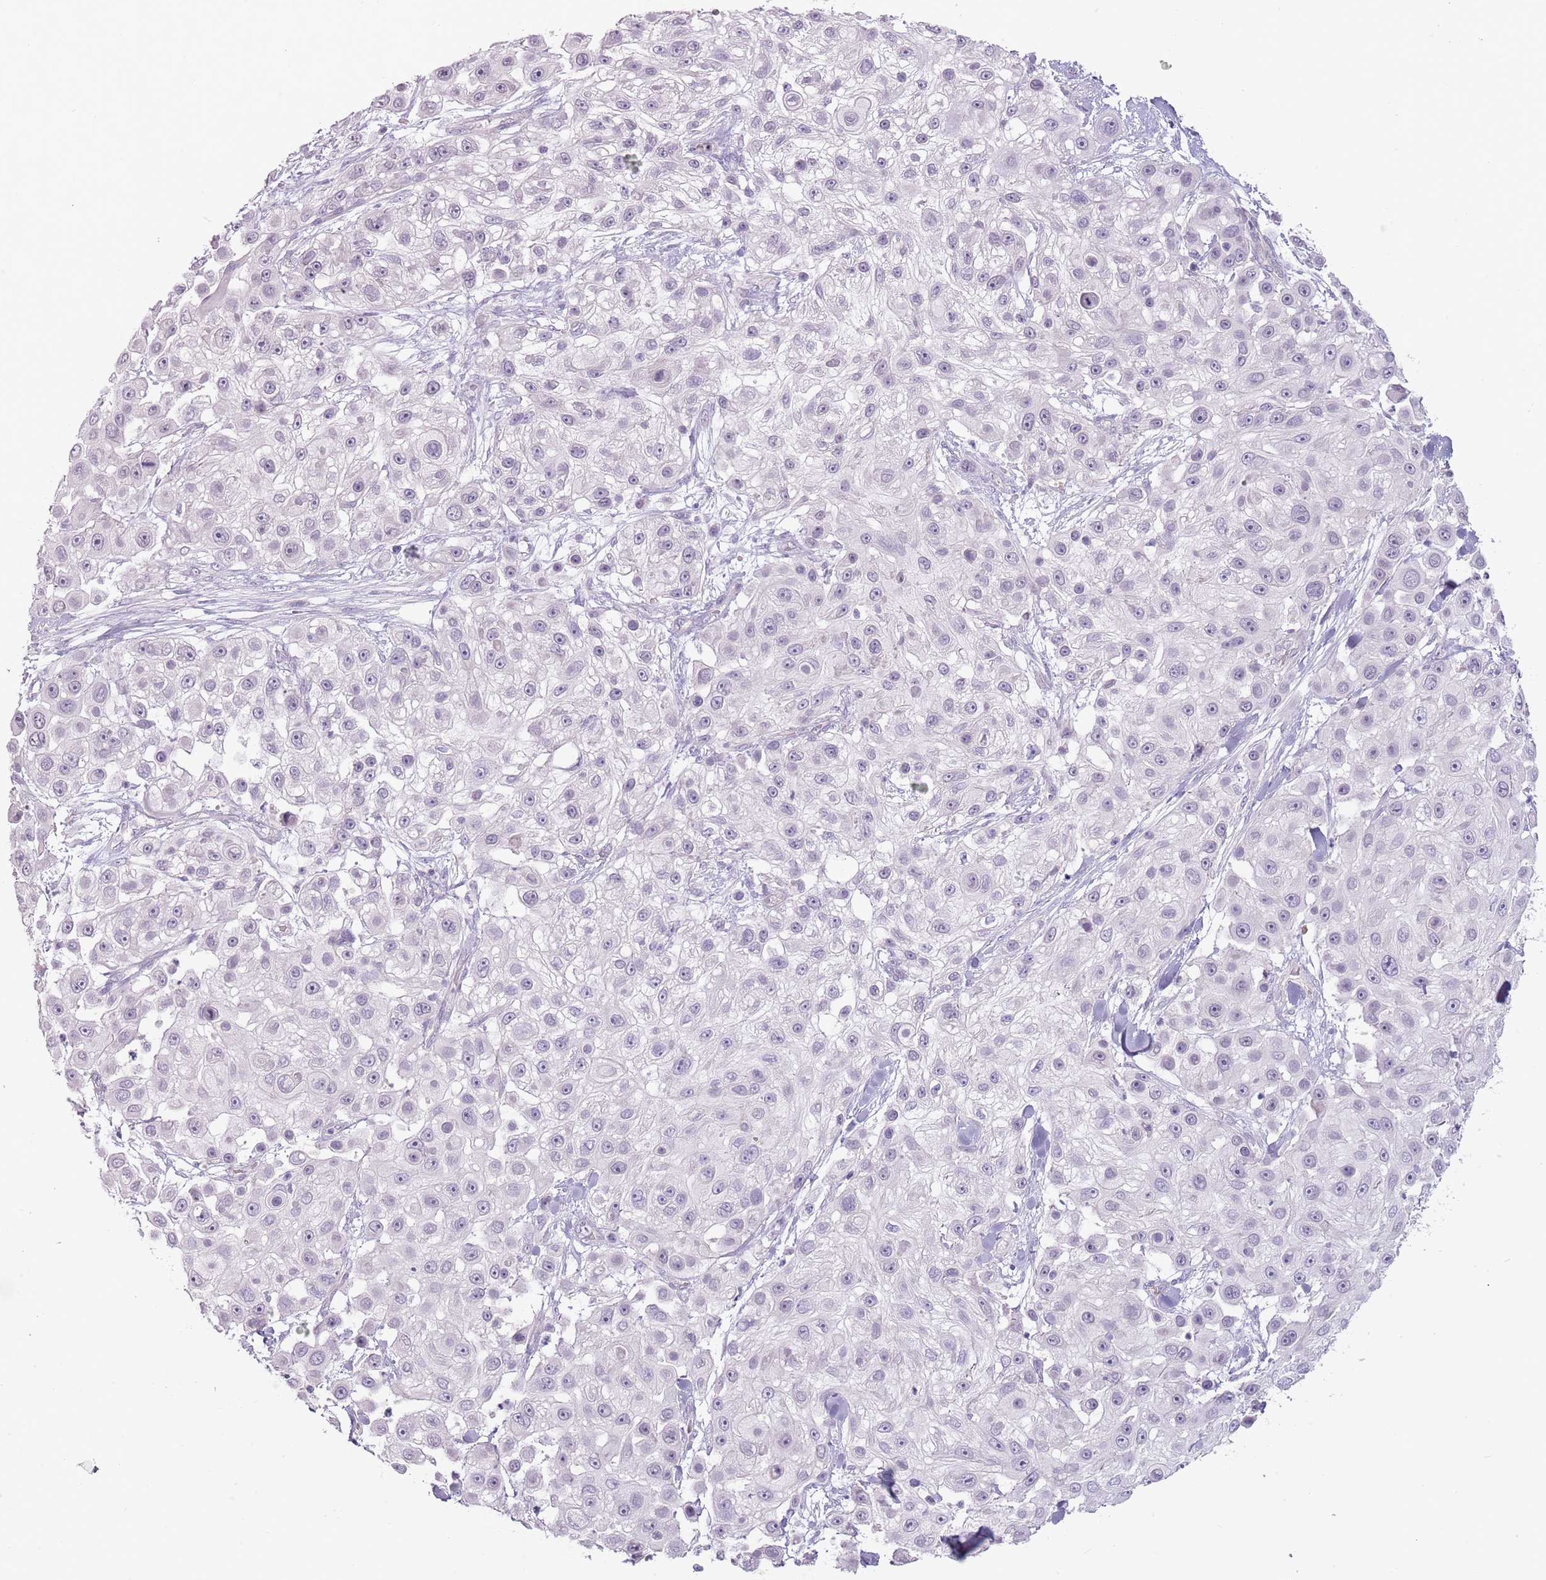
{"staining": {"intensity": "negative", "quantity": "none", "location": "none"}, "tissue": "skin cancer", "cell_type": "Tumor cells", "image_type": "cancer", "snomed": [{"axis": "morphology", "description": "Squamous cell carcinoma, NOS"}, {"axis": "topography", "description": "Skin"}], "caption": "This is a photomicrograph of immunohistochemistry staining of squamous cell carcinoma (skin), which shows no expression in tumor cells.", "gene": "RFX2", "patient": {"sex": "male", "age": 67}}